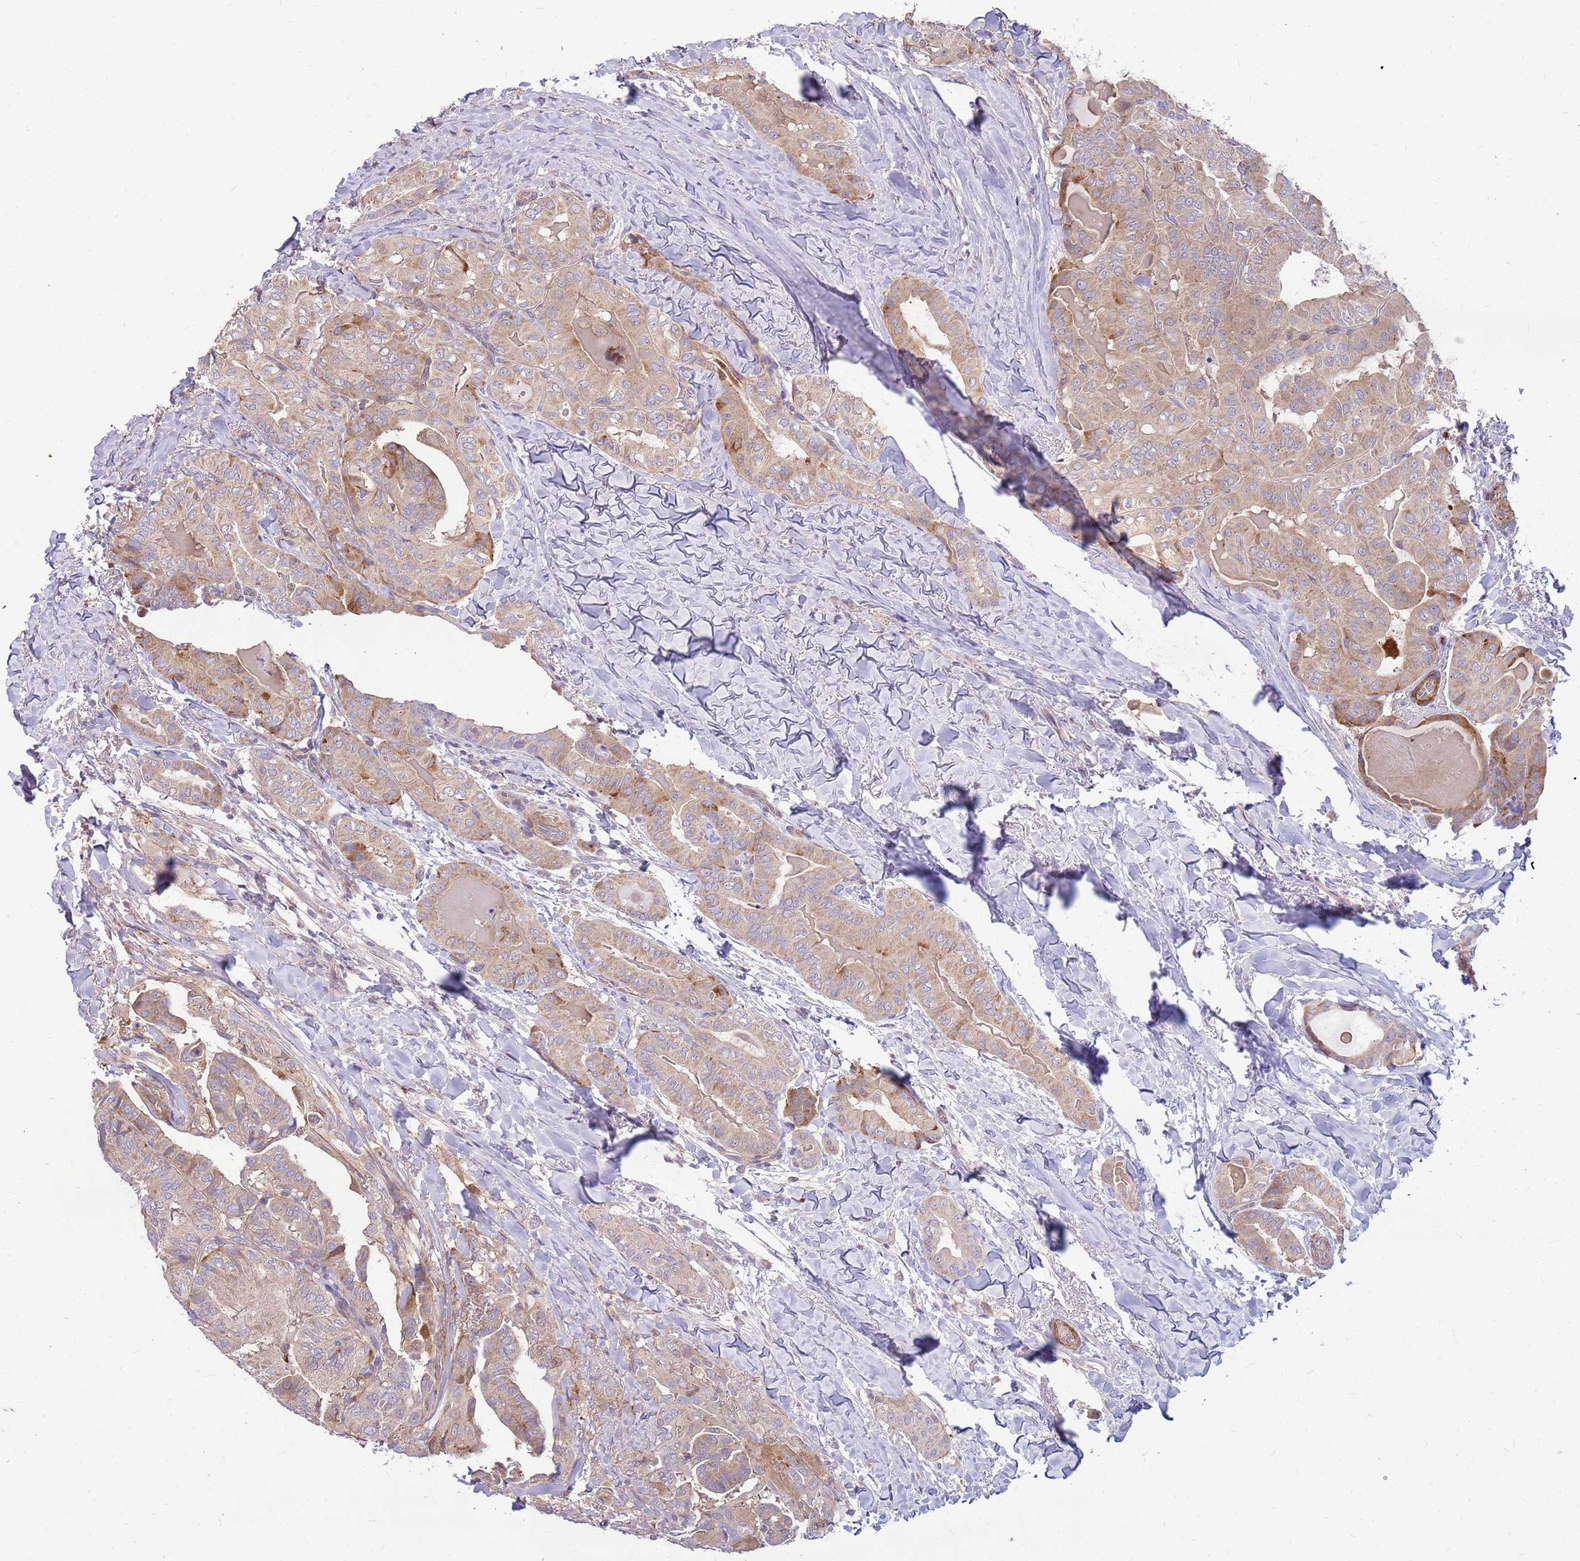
{"staining": {"intensity": "moderate", "quantity": ">75%", "location": "cytoplasmic/membranous"}, "tissue": "thyroid cancer", "cell_type": "Tumor cells", "image_type": "cancer", "snomed": [{"axis": "morphology", "description": "Papillary adenocarcinoma, NOS"}, {"axis": "topography", "description": "Thyroid gland"}], "caption": "Immunohistochemical staining of human thyroid papillary adenocarcinoma demonstrates moderate cytoplasmic/membranous protein positivity in approximately >75% of tumor cells.", "gene": "MVD", "patient": {"sex": "female", "age": 68}}